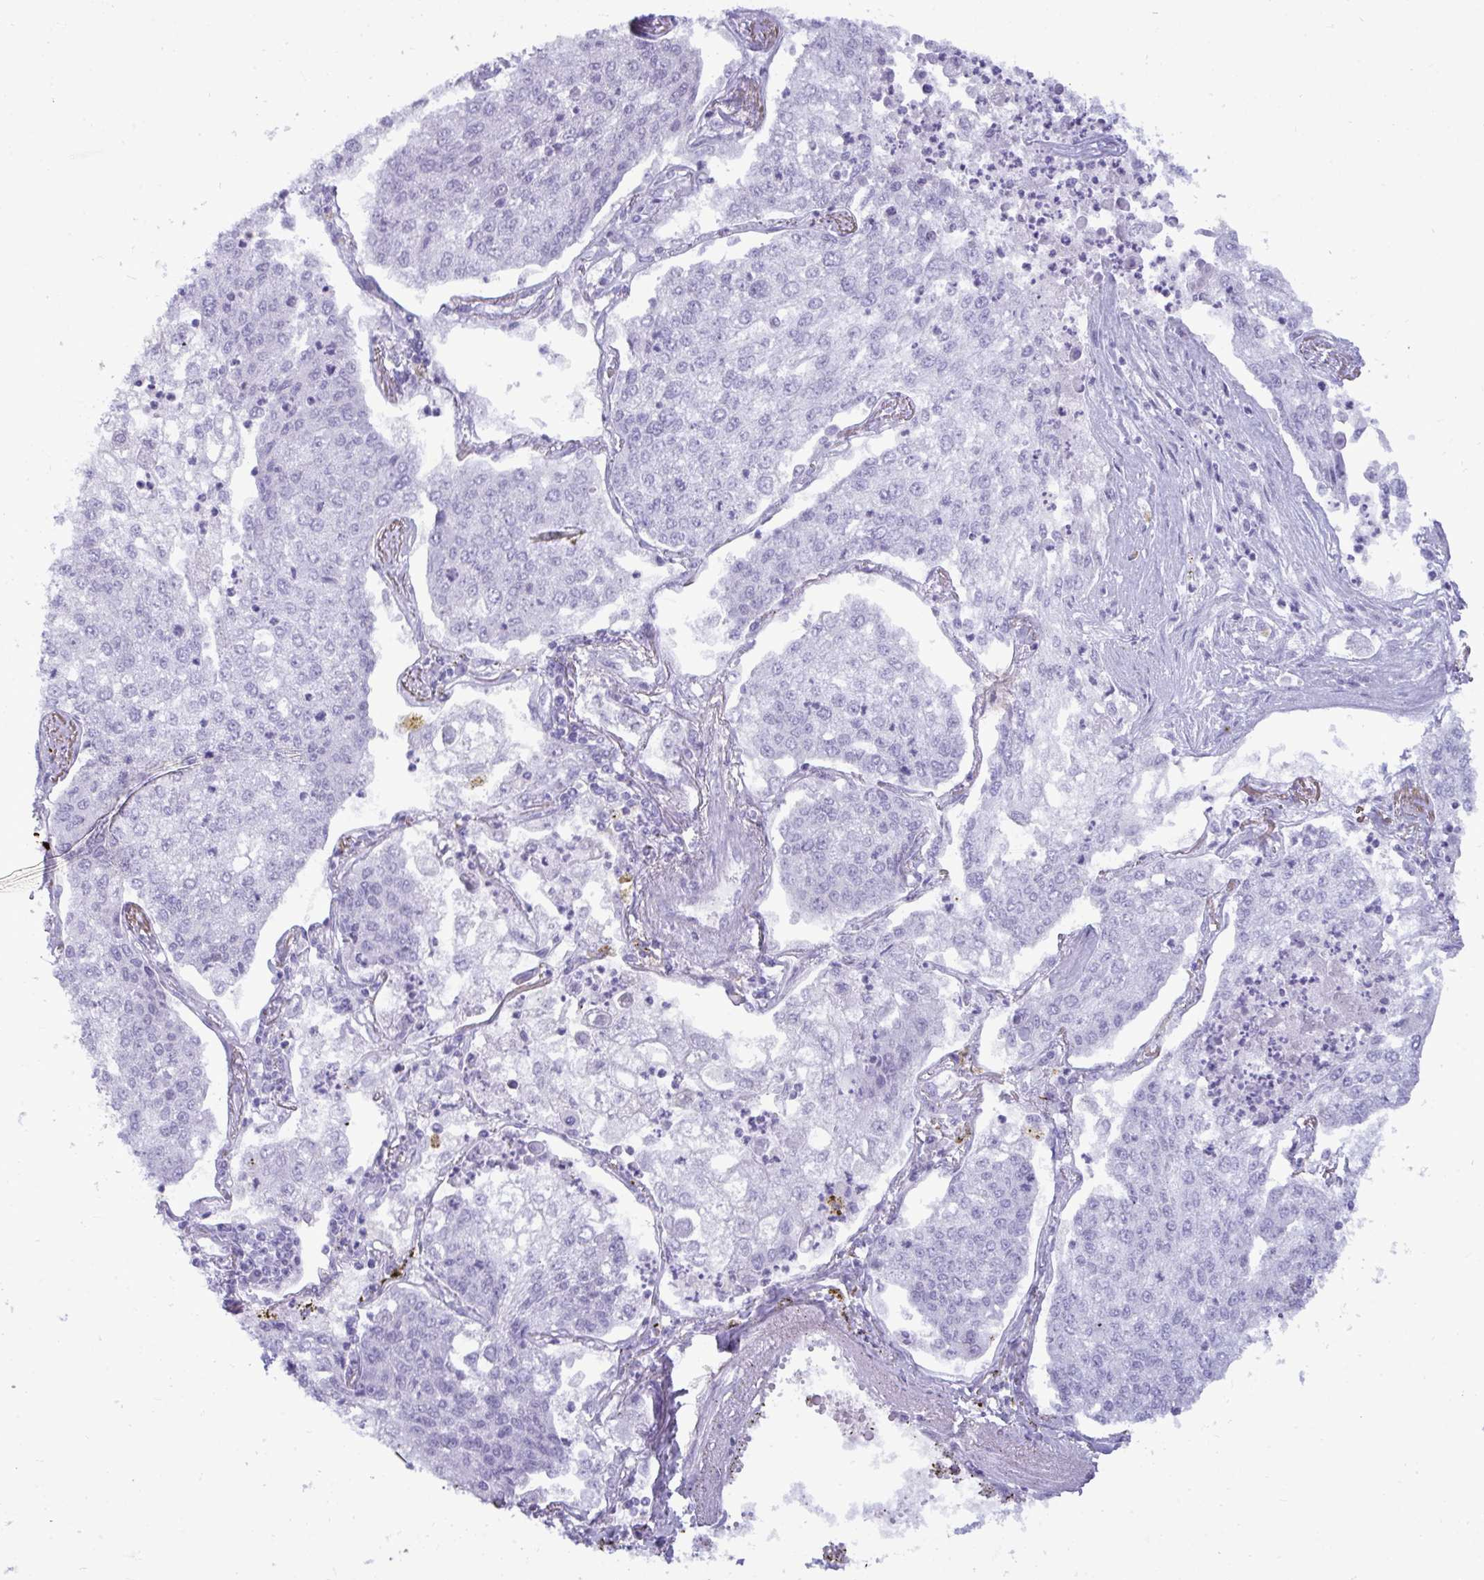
{"staining": {"intensity": "negative", "quantity": "none", "location": "none"}, "tissue": "lung cancer", "cell_type": "Tumor cells", "image_type": "cancer", "snomed": [{"axis": "morphology", "description": "Squamous cell carcinoma, NOS"}, {"axis": "topography", "description": "Lung"}], "caption": "Photomicrograph shows no protein positivity in tumor cells of squamous cell carcinoma (lung) tissue.", "gene": "ANKRD60", "patient": {"sex": "male", "age": 74}}